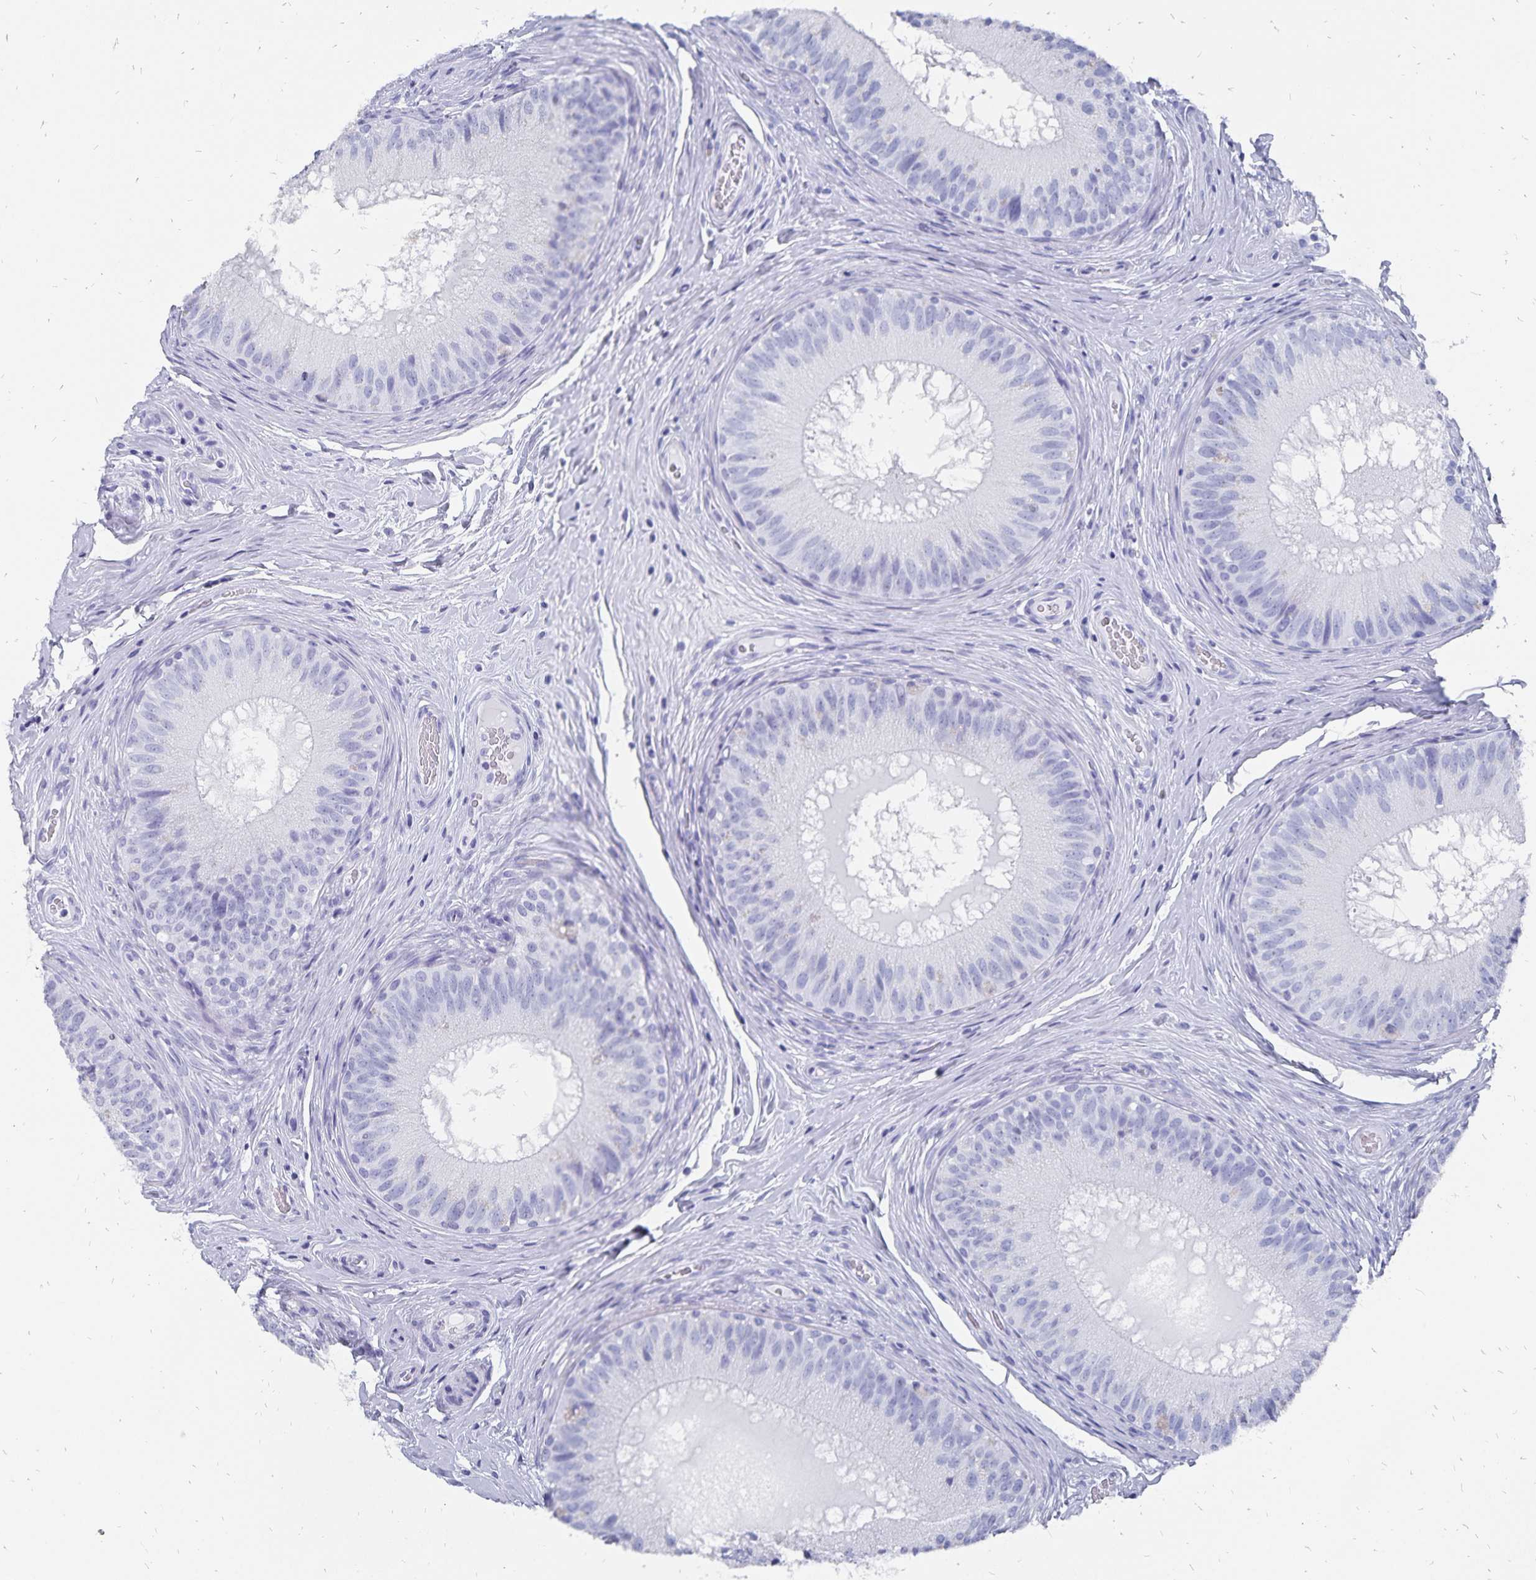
{"staining": {"intensity": "negative", "quantity": "none", "location": "none"}, "tissue": "epididymis", "cell_type": "Glandular cells", "image_type": "normal", "snomed": [{"axis": "morphology", "description": "Normal tissue, NOS"}, {"axis": "topography", "description": "Epididymis"}], "caption": "Immunohistochemistry micrograph of benign epididymis: epididymis stained with DAB (3,3'-diaminobenzidine) shows no significant protein positivity in glandular cells.", "gene": "ADH1A", "patient": {"sex": "male", "age": 34}}